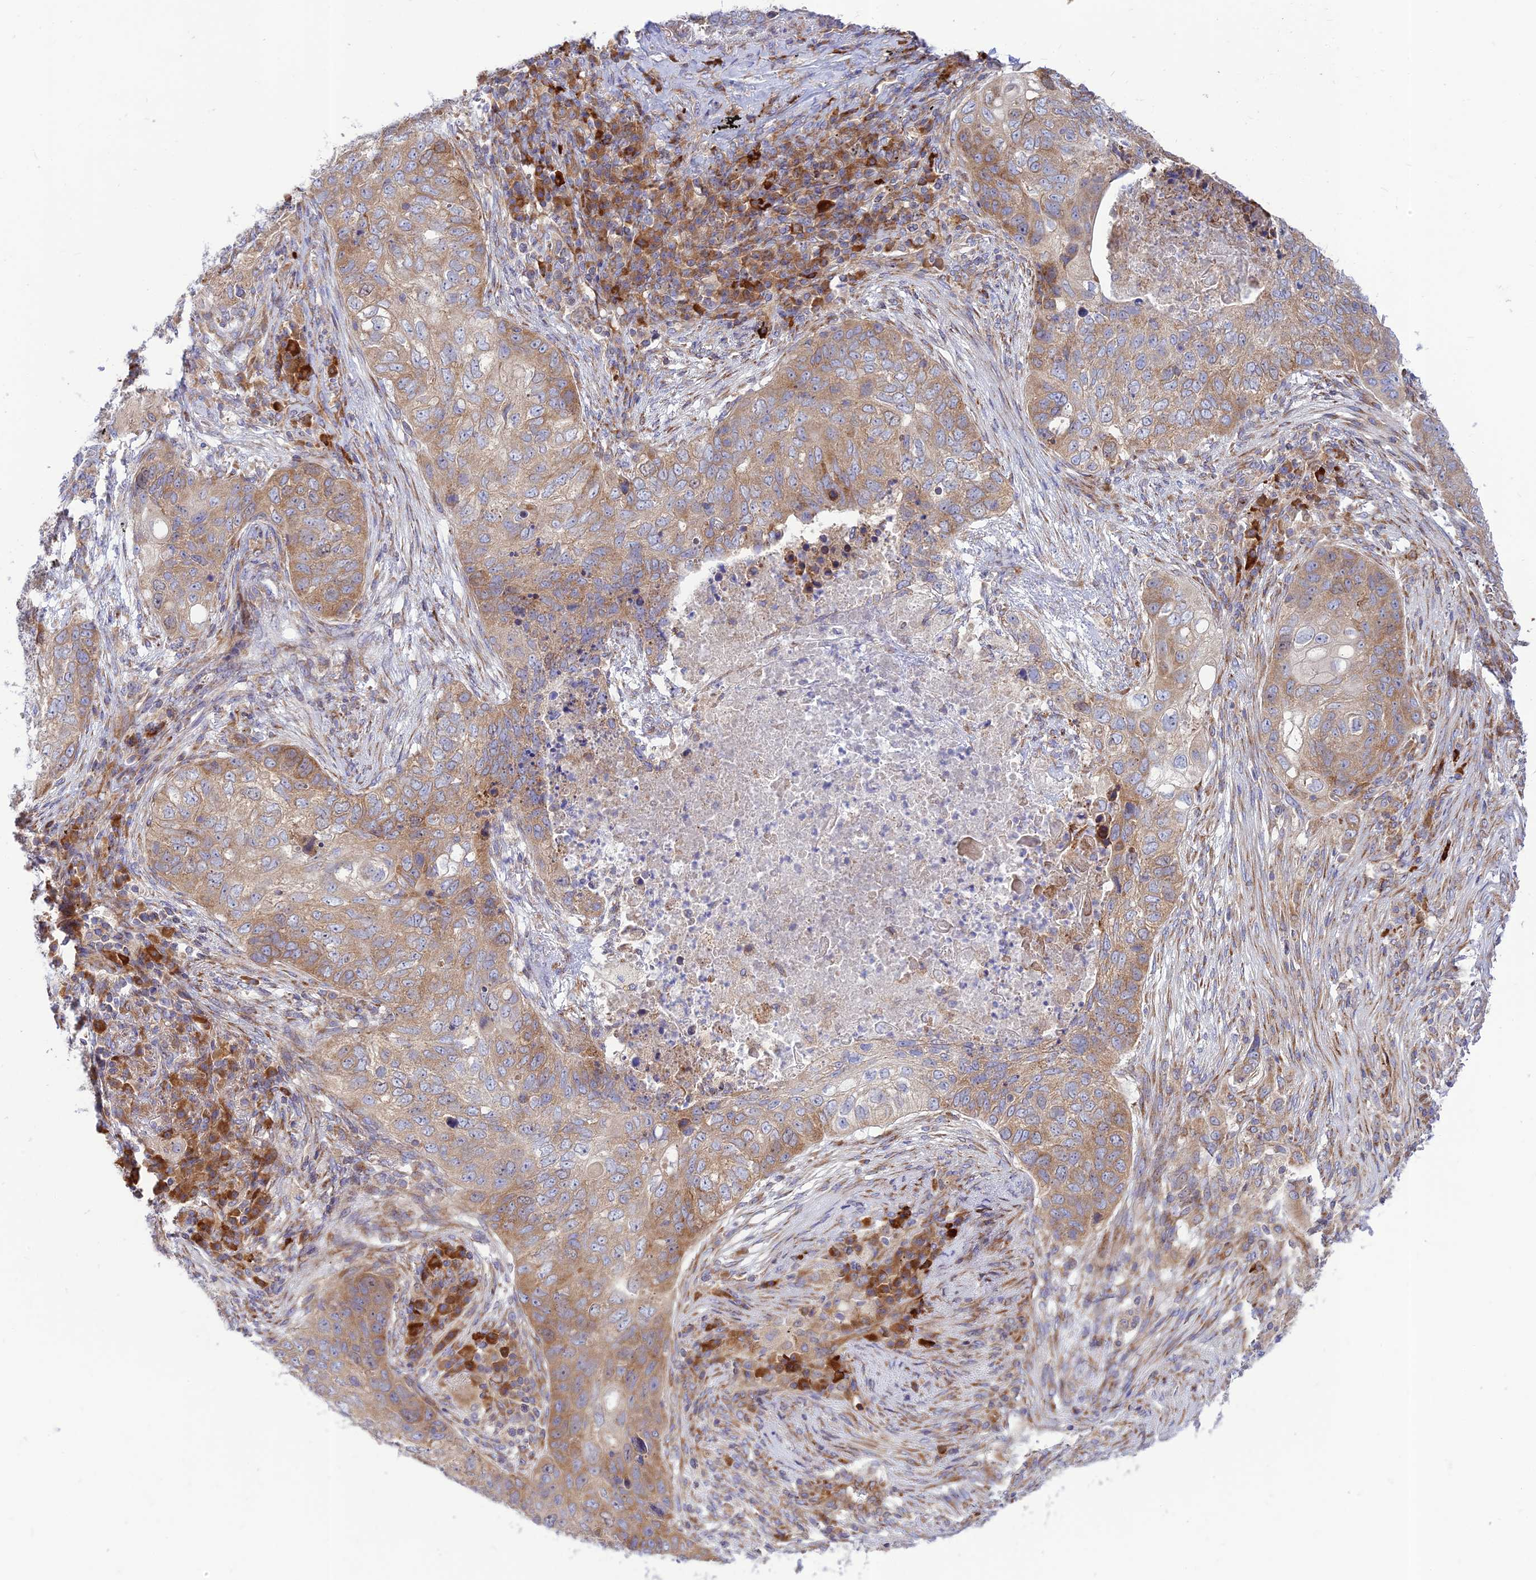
{"staining": {"intensity": "moderate", "quantity": ">75%", "location": "cytoplasmic/membranous"}, "tissue": "lung cancer", "cell_type": "Tumor cells", "image_type": "cancer", "snomed": [{"axis": "morphology", "description": "Squamous cell carcinoma, NOS"}, {"axis": "topography", "description": "Lung"}], "caption": "The micrograph reveals staining of squamous cell carcinoma (lung), revealing moderate cytoplasmic/membranous protein positivity (brown color) within tumor cells.", "gene": "PIMREG", "patient": {"sex": "female", "age": 63}}